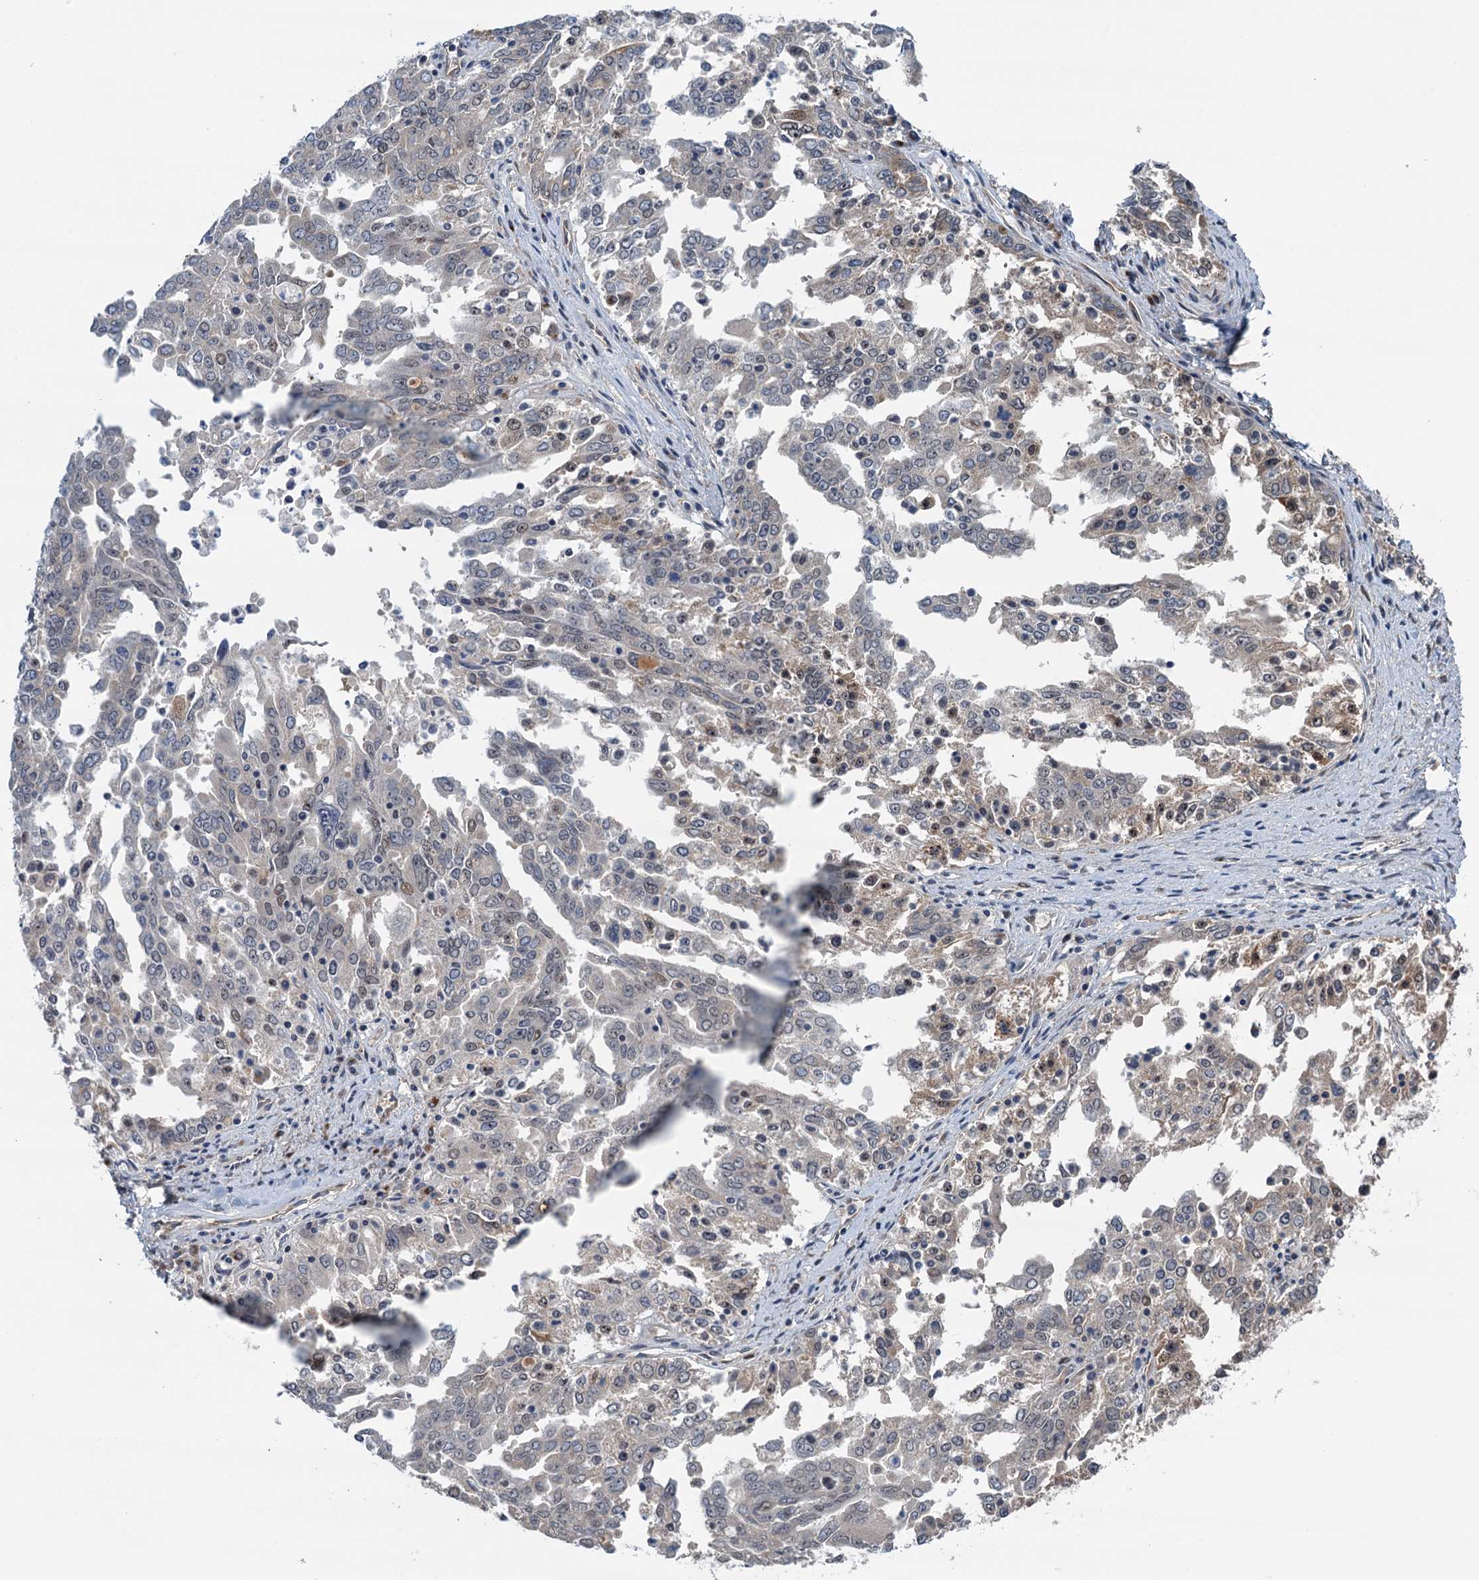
{"staining": {"intensity": "weak", "quantity": "25%-75%", "location": "cytoplasmic/membranous,nuclear"}, "tissue": "ovarian cancer", "cell_type": "Tumor cells", "image_type": "cancer", "snomed": [{"axis": "morphology", "description": "Carcinoma, endometroid"}, {"axis": "topography", "description": "Ovary"}], "caption": "Tumor cells reveal low levels of weak cytoplasmic/membranous and nuclear expression in approximately 25%-75% of cells in human ovarian cancer. Using DAB (3,3'-diaminobenzidine) (brown) and hematoxylin (blue) stains, captured at high magnification using brightfield microscopy.", "gene": "DYNC2I2", "patient": {"sex": "female", "age": 62}}